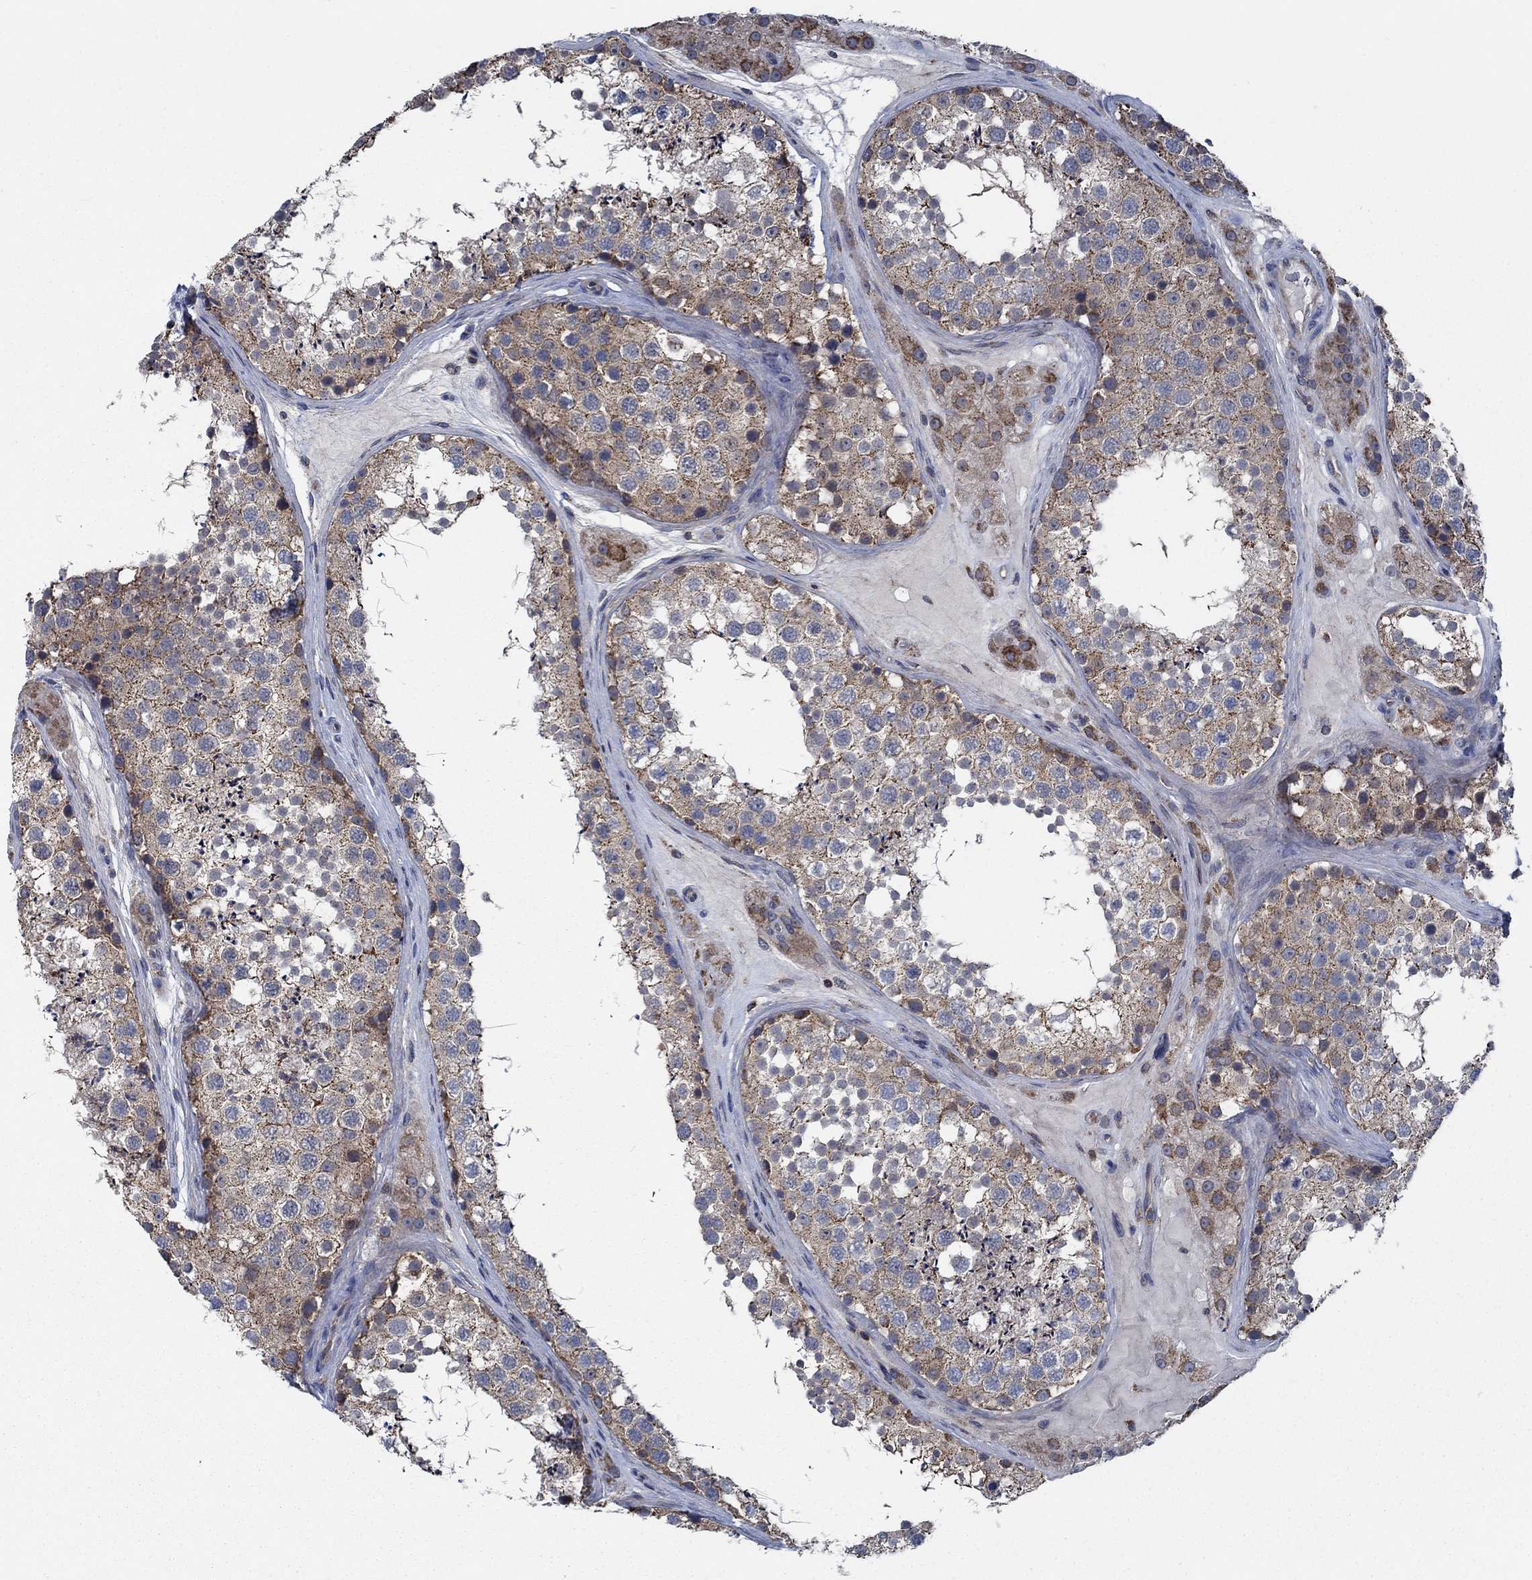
{"staining": {"intensity": "moderate", "quantity": ">75%", "location": "cytoplasmic/membranous"}, "tissue": "testis", "cell_type": "Cells in seminiferous ducts", "image_type": "normal", "snomed": [{"axis": "morphology", "description": "Normal tissue, NOS"}, {"axis": "topography", "description": "Testis"}], "caption": "This photomicrograph demonstrates immunohistochemistry (IHC) staining of unremarkable testis, with medium moderate cytoplasmic/membranous staining in approximately >75% of cells in seminiferous ducts.", "gene": "STXBP6", "patient": {"sex": "male", "age": 41}}